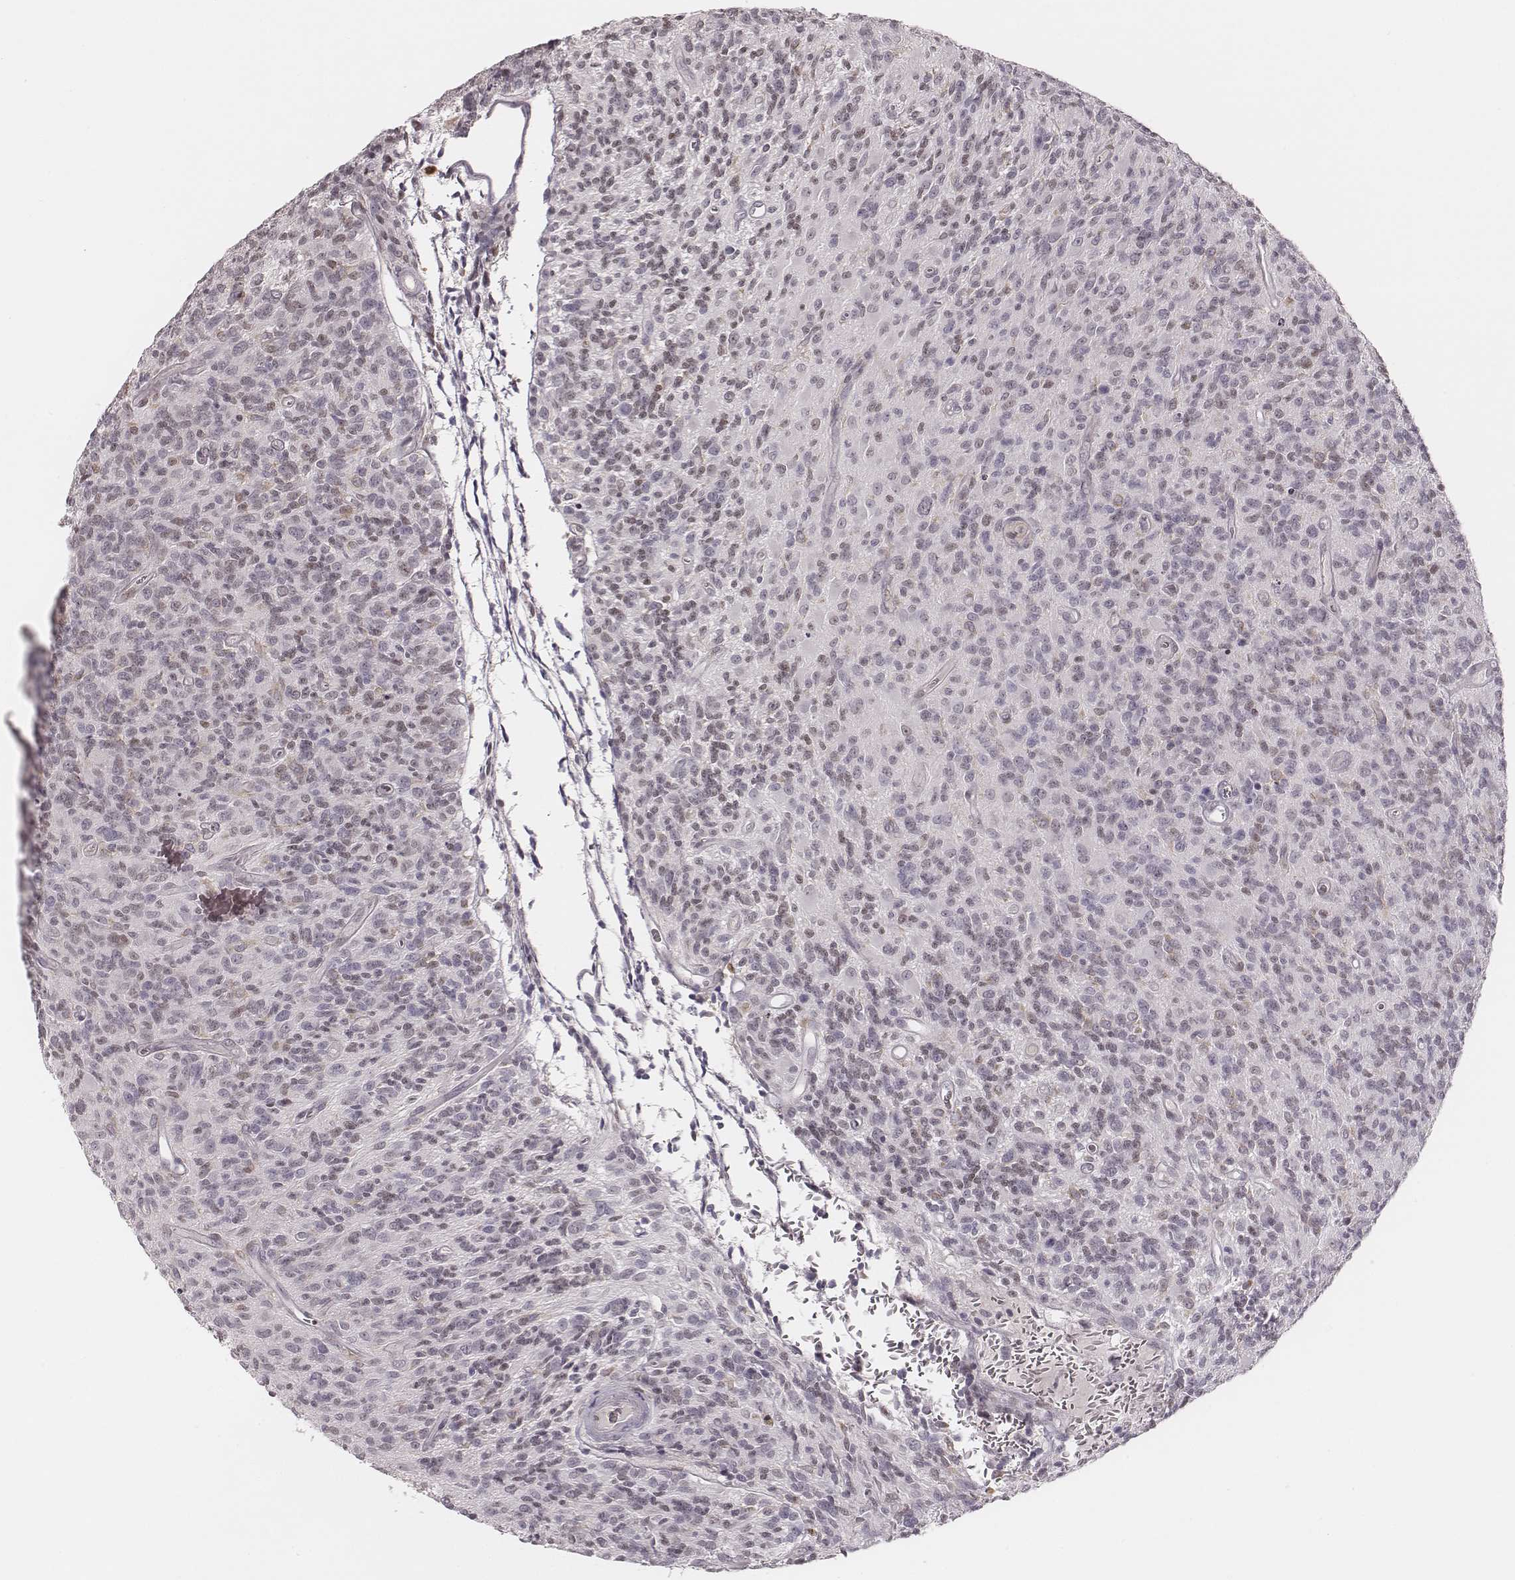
{"staining": {"intensity": "negative", "quantity": "none", "location": "none"}, "tissue": "glioma", "cell_type": "Tumor cells", "image_type": "cancer", "snomed": [{"axis": "morphology", "description": "Glioma, malignant, High grade"}, {"axis": "topography", "description": "Brain"}], "caption": "Tumor cells are negative for protein expression in human glioma. (DAB (3,3'-diaminobenzidine) immunohistochemistry, high magnification).", "gene": "MSX1", "patient": {"sex": "male", "age": 76}}